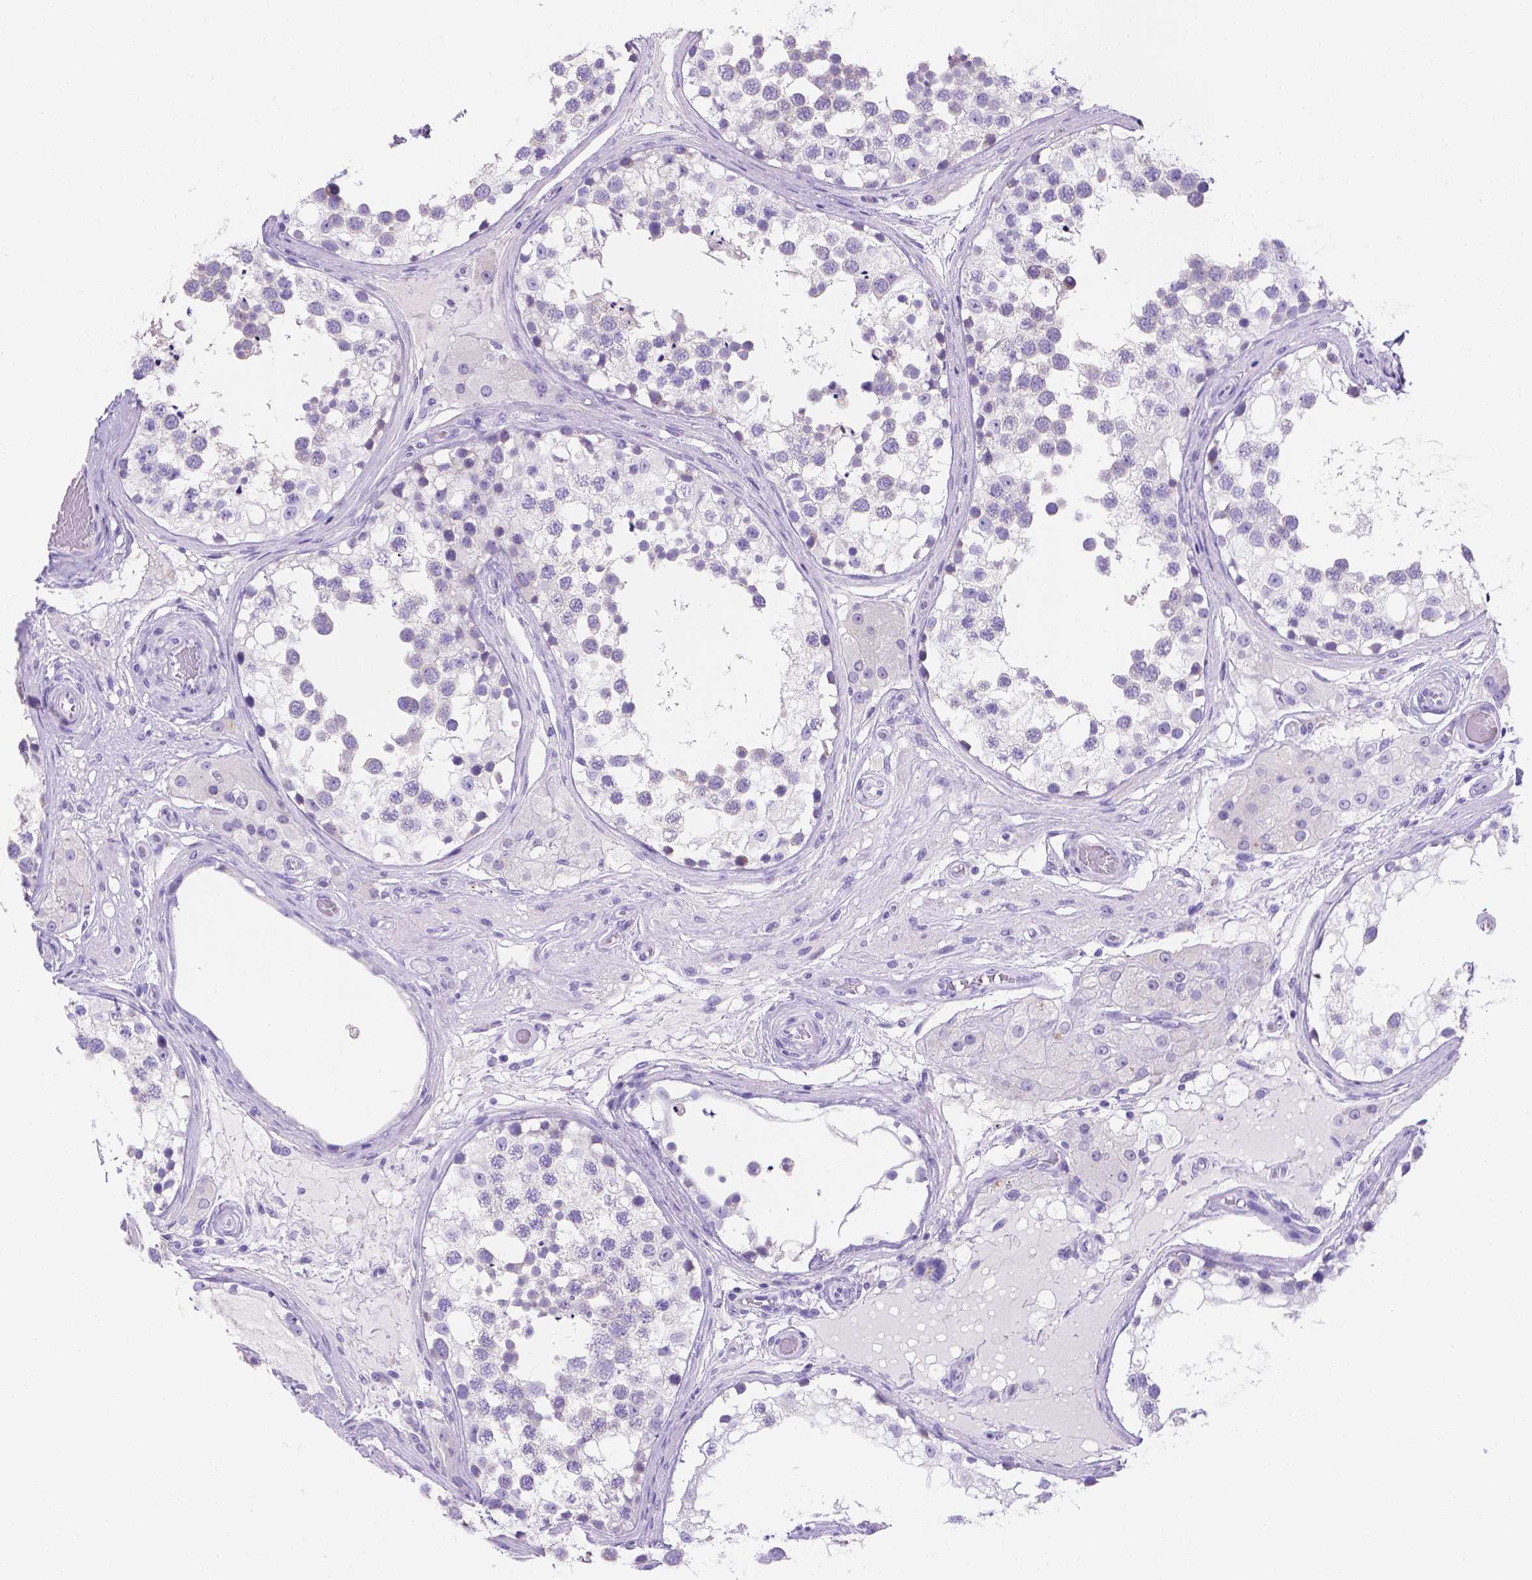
{"staining": {"intensity": "negative", "quantity": "none", "location": "none"}, "tissue": "testis", "cell_type": "Cells in seminiferous ducts", "image_type": "normal", "snomed": [{"axis": "morphology", "description": "Normal tissue, NOS"}, {"axis": "morphology", "description": "Seminoma, NOS"}, {"axis": "topography", "description": "Testis"}], "caption": "Immunohistochemical staining of normal human testis demonstrates no significant expression in cells in seminiferous ducts.", "gene": "MLN", "patient": {"sex": "male", "age": 65}}